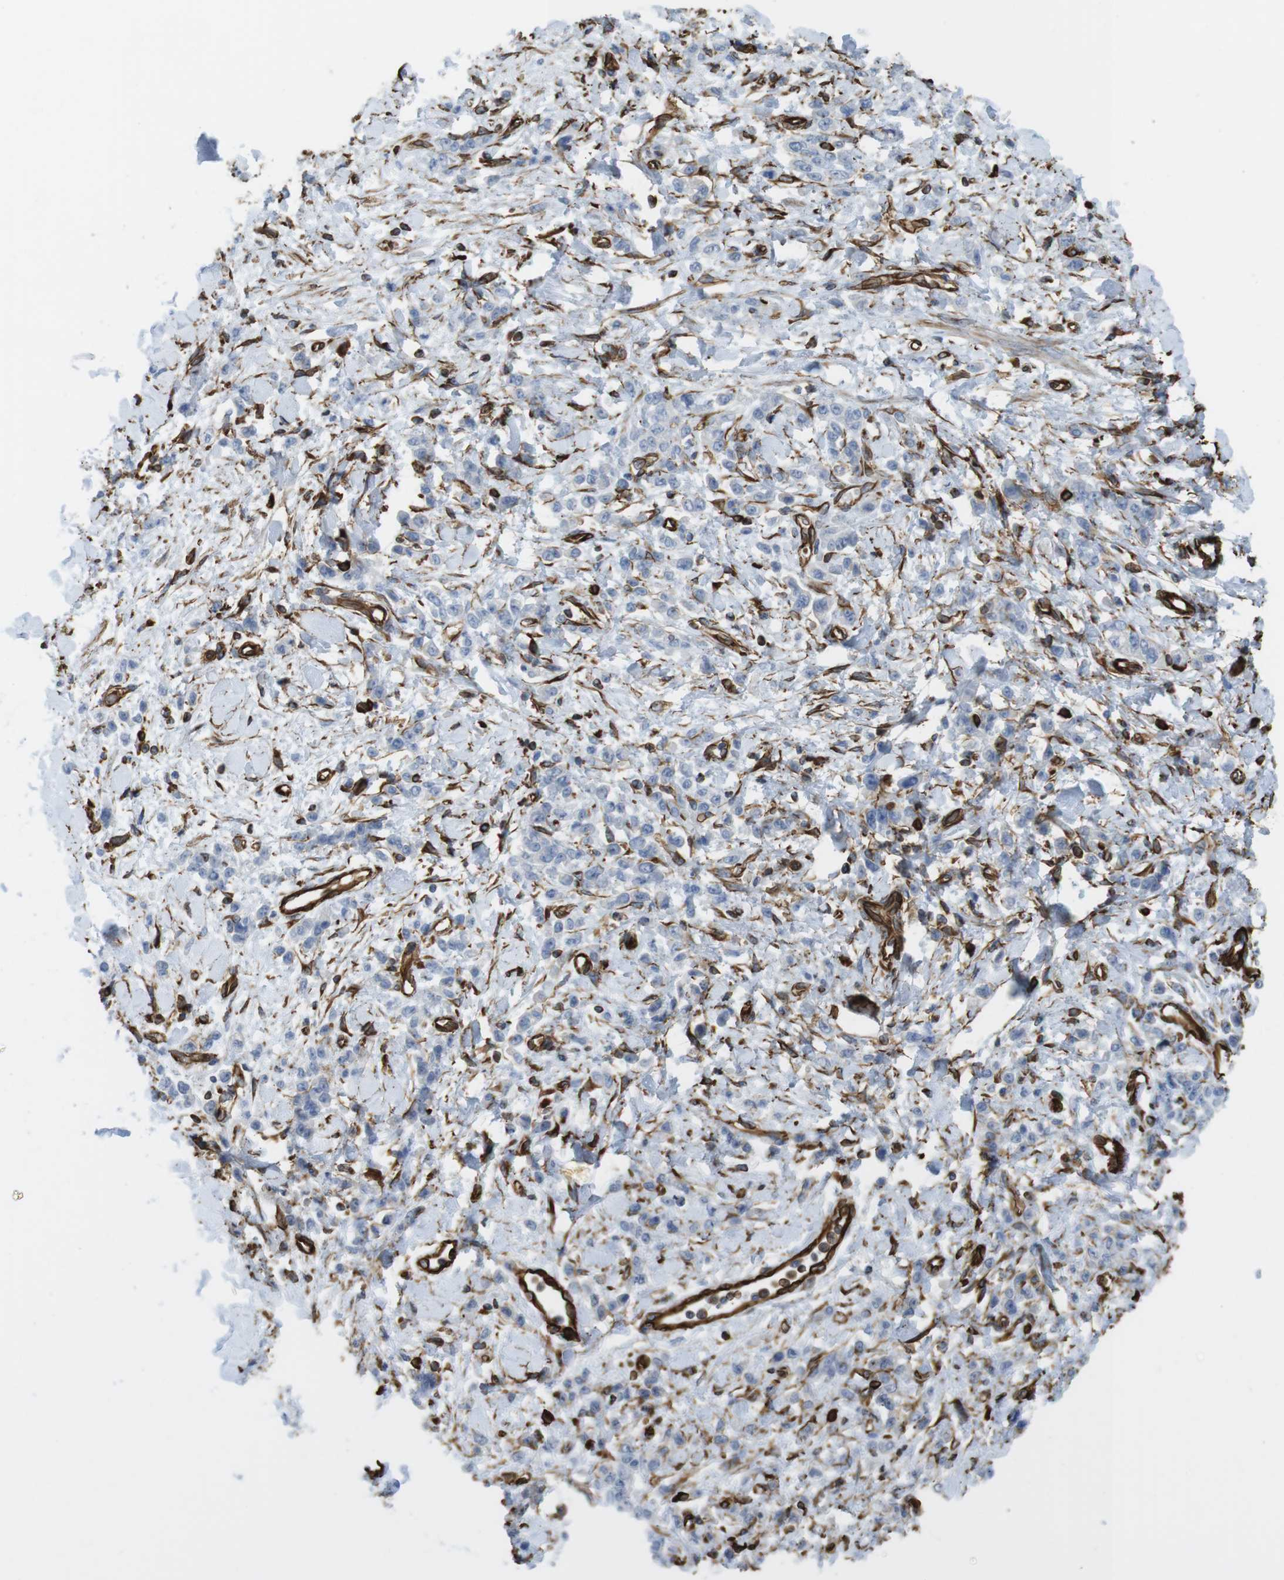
{"staining": {"intensity": "negative", "quantity": "none", "location": "none"}, "tissue": "stomach cancer", "cell_type": "Tumor cells", "image_type": "cancer", "snomed": [{"axis": "morphology", "description": "Normal tissue, NOS"}, {"axis": "morphology", "description": "Adenocarcinoma, NOS"}, {"axis": "topography", "description": "Stomach"}], "caption": "The immunohistochemistry histopathology image has no significant expression in tumor cells of stomach adenocarcinoma tissue.", "gene": "RALGPS1", "patient": {"sex": "male", "age": 82}}